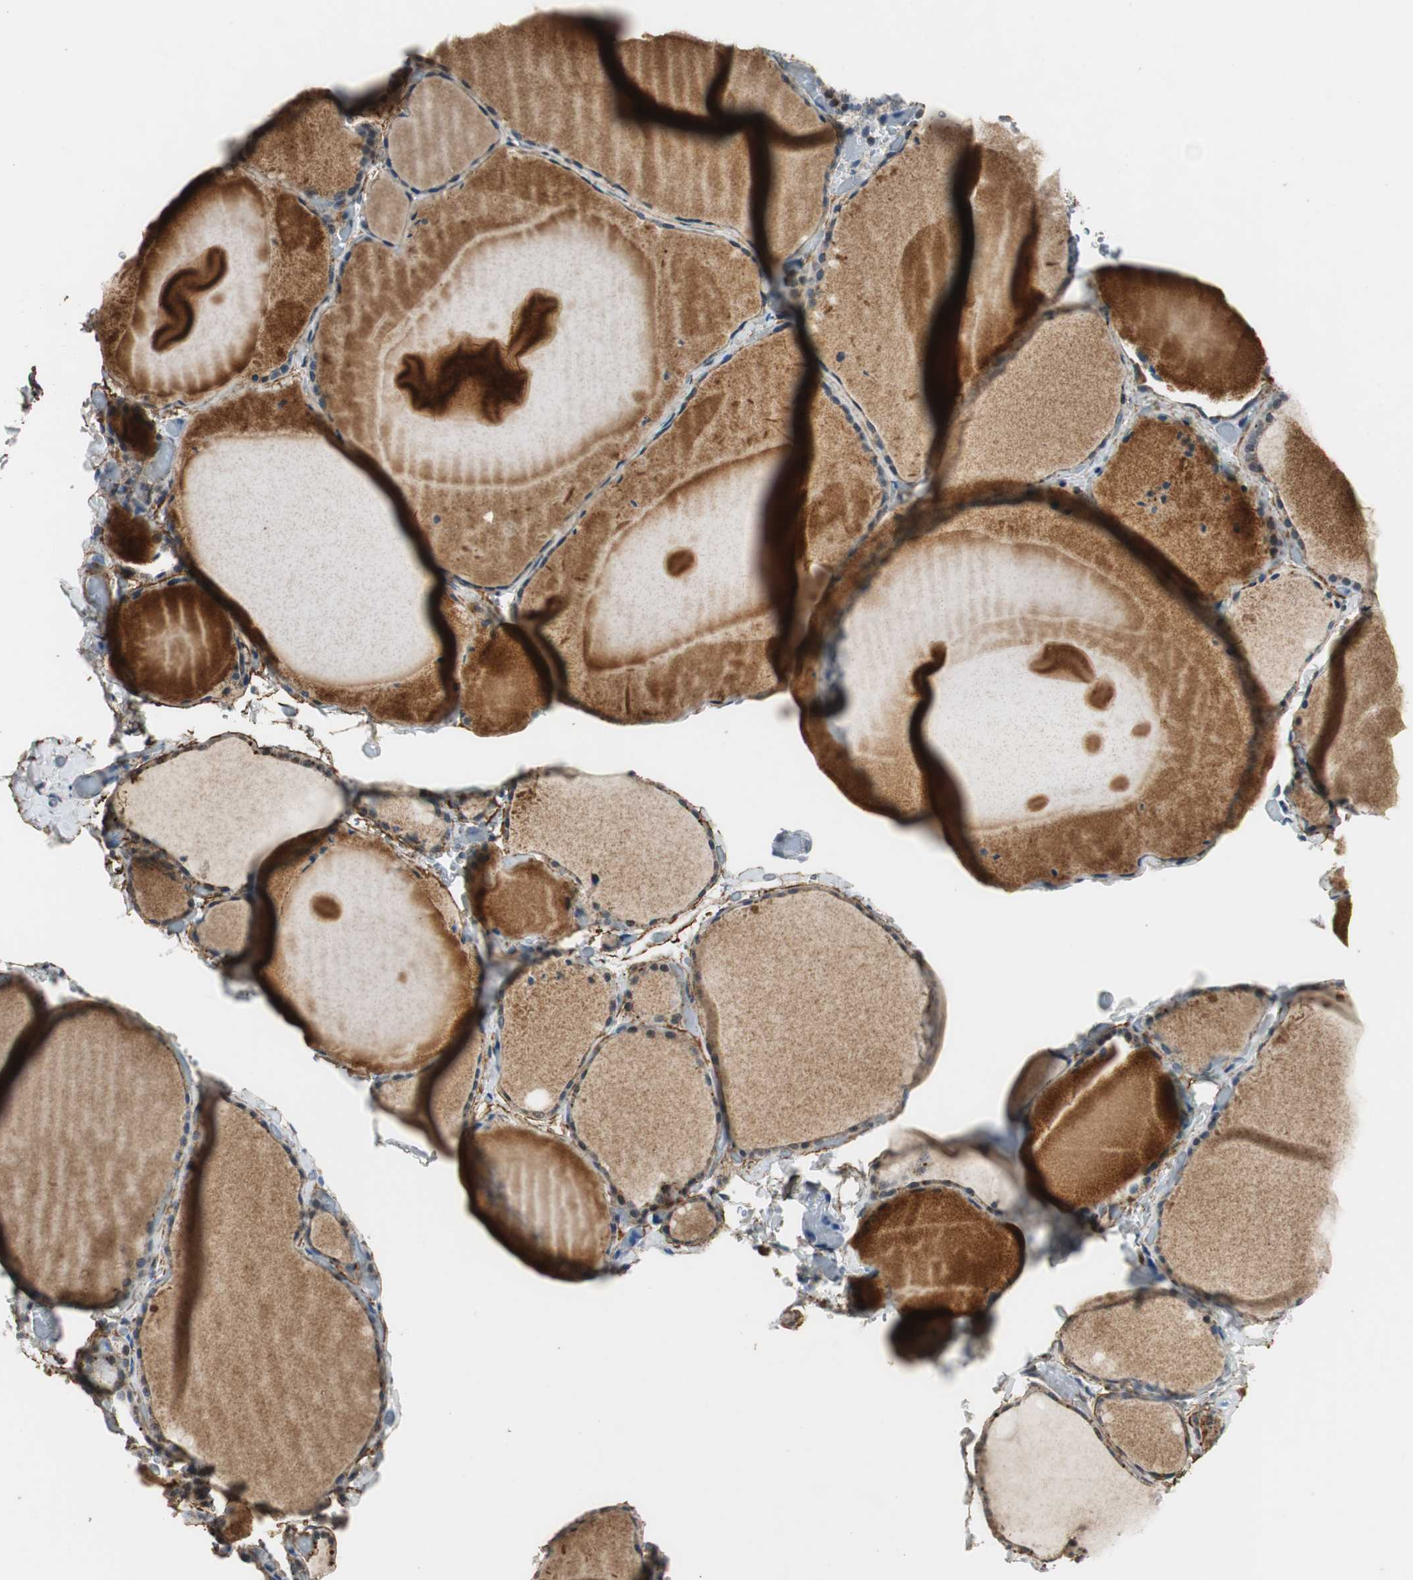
{"staining": {"intensity": "moderate", "quantity": ">75%", "location": "cytoplasmic/membranous"}, "tissue": "thyroid gland", "cell_type": "Glandular cells", "image_type": "normal", "snomed": [{"axis": "morphology", "description": "Normal tissue, NOS"}, {"axis": "topography", "description": "Thyroid gland"}], "caption": "The image demonstrates a brown stain indicating the presence of a protein in the cytoplasmic/membranous of glandular cells in thyroid gland. The protein of interest is stained brown, and the nuclei are stained in blue (DAB (3,3'-diaminobenzidine) IHC with brightfield microscopy, high magnification).", "gene": "DNAJB4", "patient": {"sex": "female", "age": 22}}